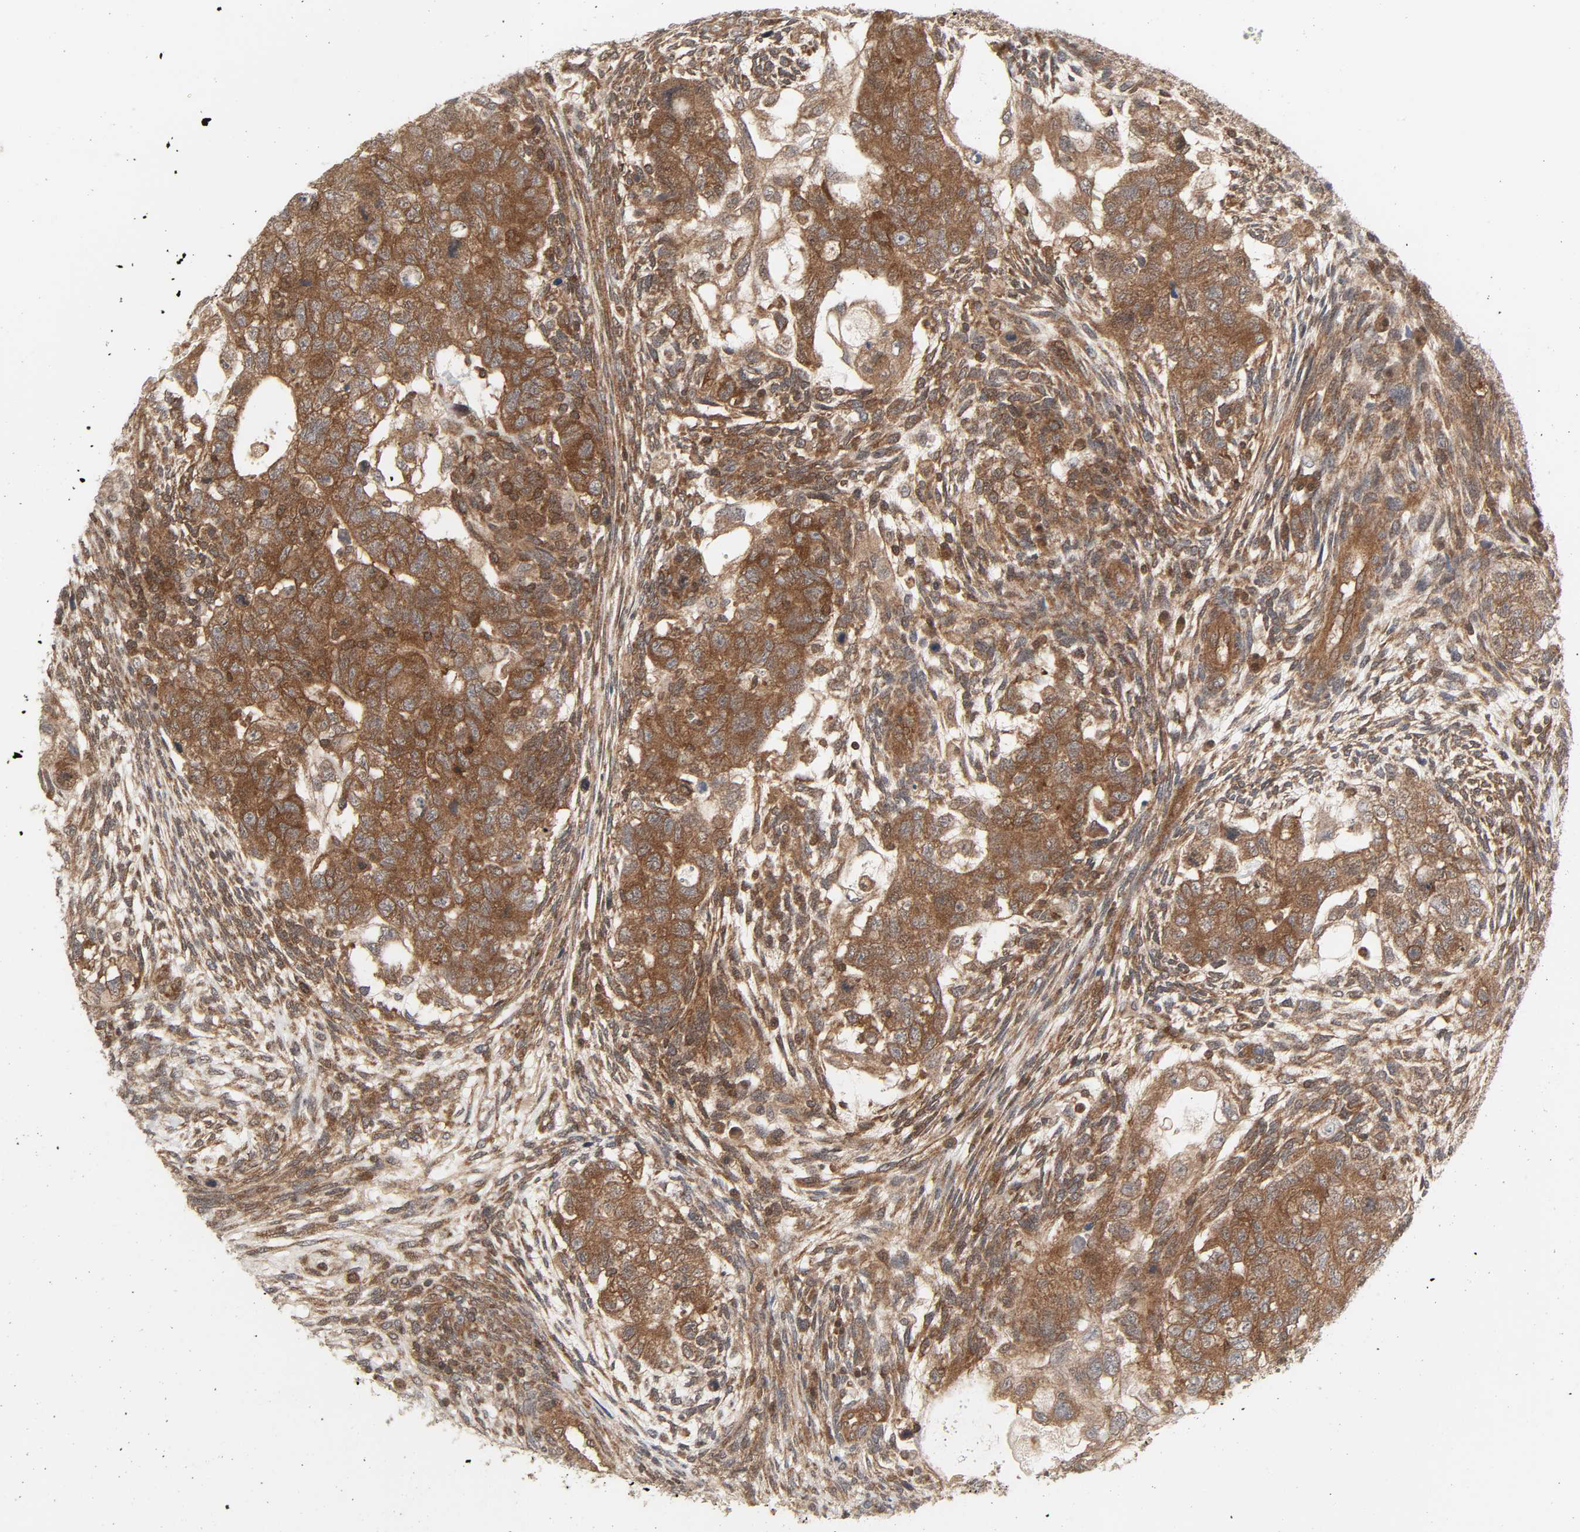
{"staining": {"intensity": "moderate", "quantity": ">75%", "location": "cytoplasmic/membranous"}, "tissue": "testis cancer", "cell_type": "Tumor cells", "image_type": "cancer", "snomed": [{"axis": "morphology", "description": "Normal tissue, NOS"}, {"axis": "morphology", "description": "Carcinoma, Embryonal, NOS"}, {"axis": "topography", "description": "Testis"}], "caption": "High-magnification brightfield microscopy of testis embryonal carcinoma stained with DAB (3,3'-diaminobenzidine) (brown) and counterstained with hematoxylin (blue). tumor cells exhibit moderate cytoplasmic/membranous expression is appreciated in approximately>75% of cells. Immunohistochemistry (ihc) stains the protein in brown and the nuclei are stained blue.", "gene": "GSK3A", "patient": {"sex": "male", "age": 36}}